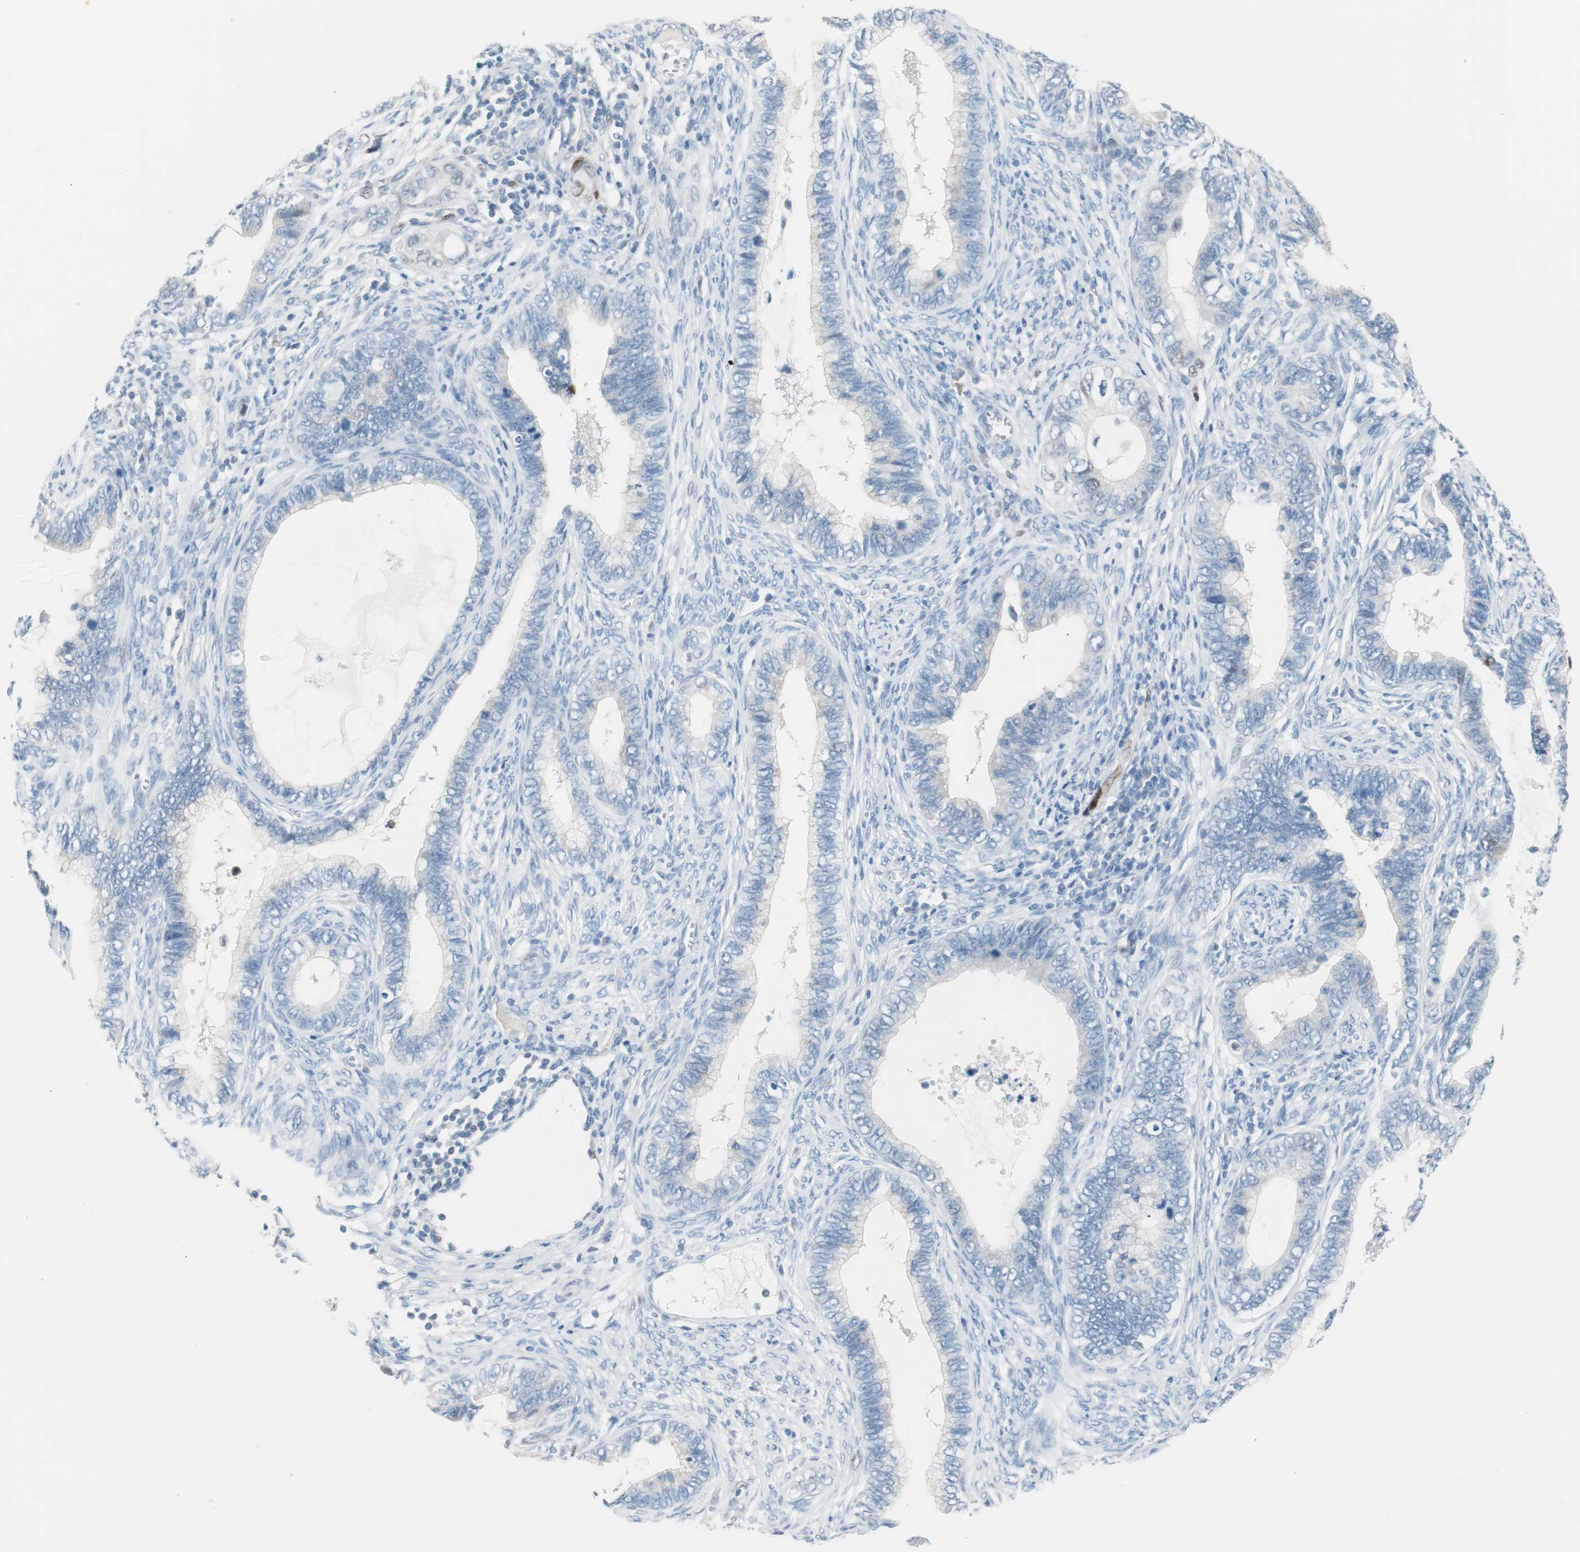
{"staining": {"intensity": "negative", "quantity": "none", "location": "none"}, "tissue": "cervical cancer", "cell_type": "Tumor cells", "image_type": "cancer", "snomed": [{"axis": "morphology", "description": "Adenocarcinoma, NOS"}, {"axis": "topography", "description": "Cervix"}], "caption": "There is no significant staining in tumor cells of cervical cancer (adenocarcinoma).", "gene": "FOSL1", "patient": {"sex": "female", "age": 44}}